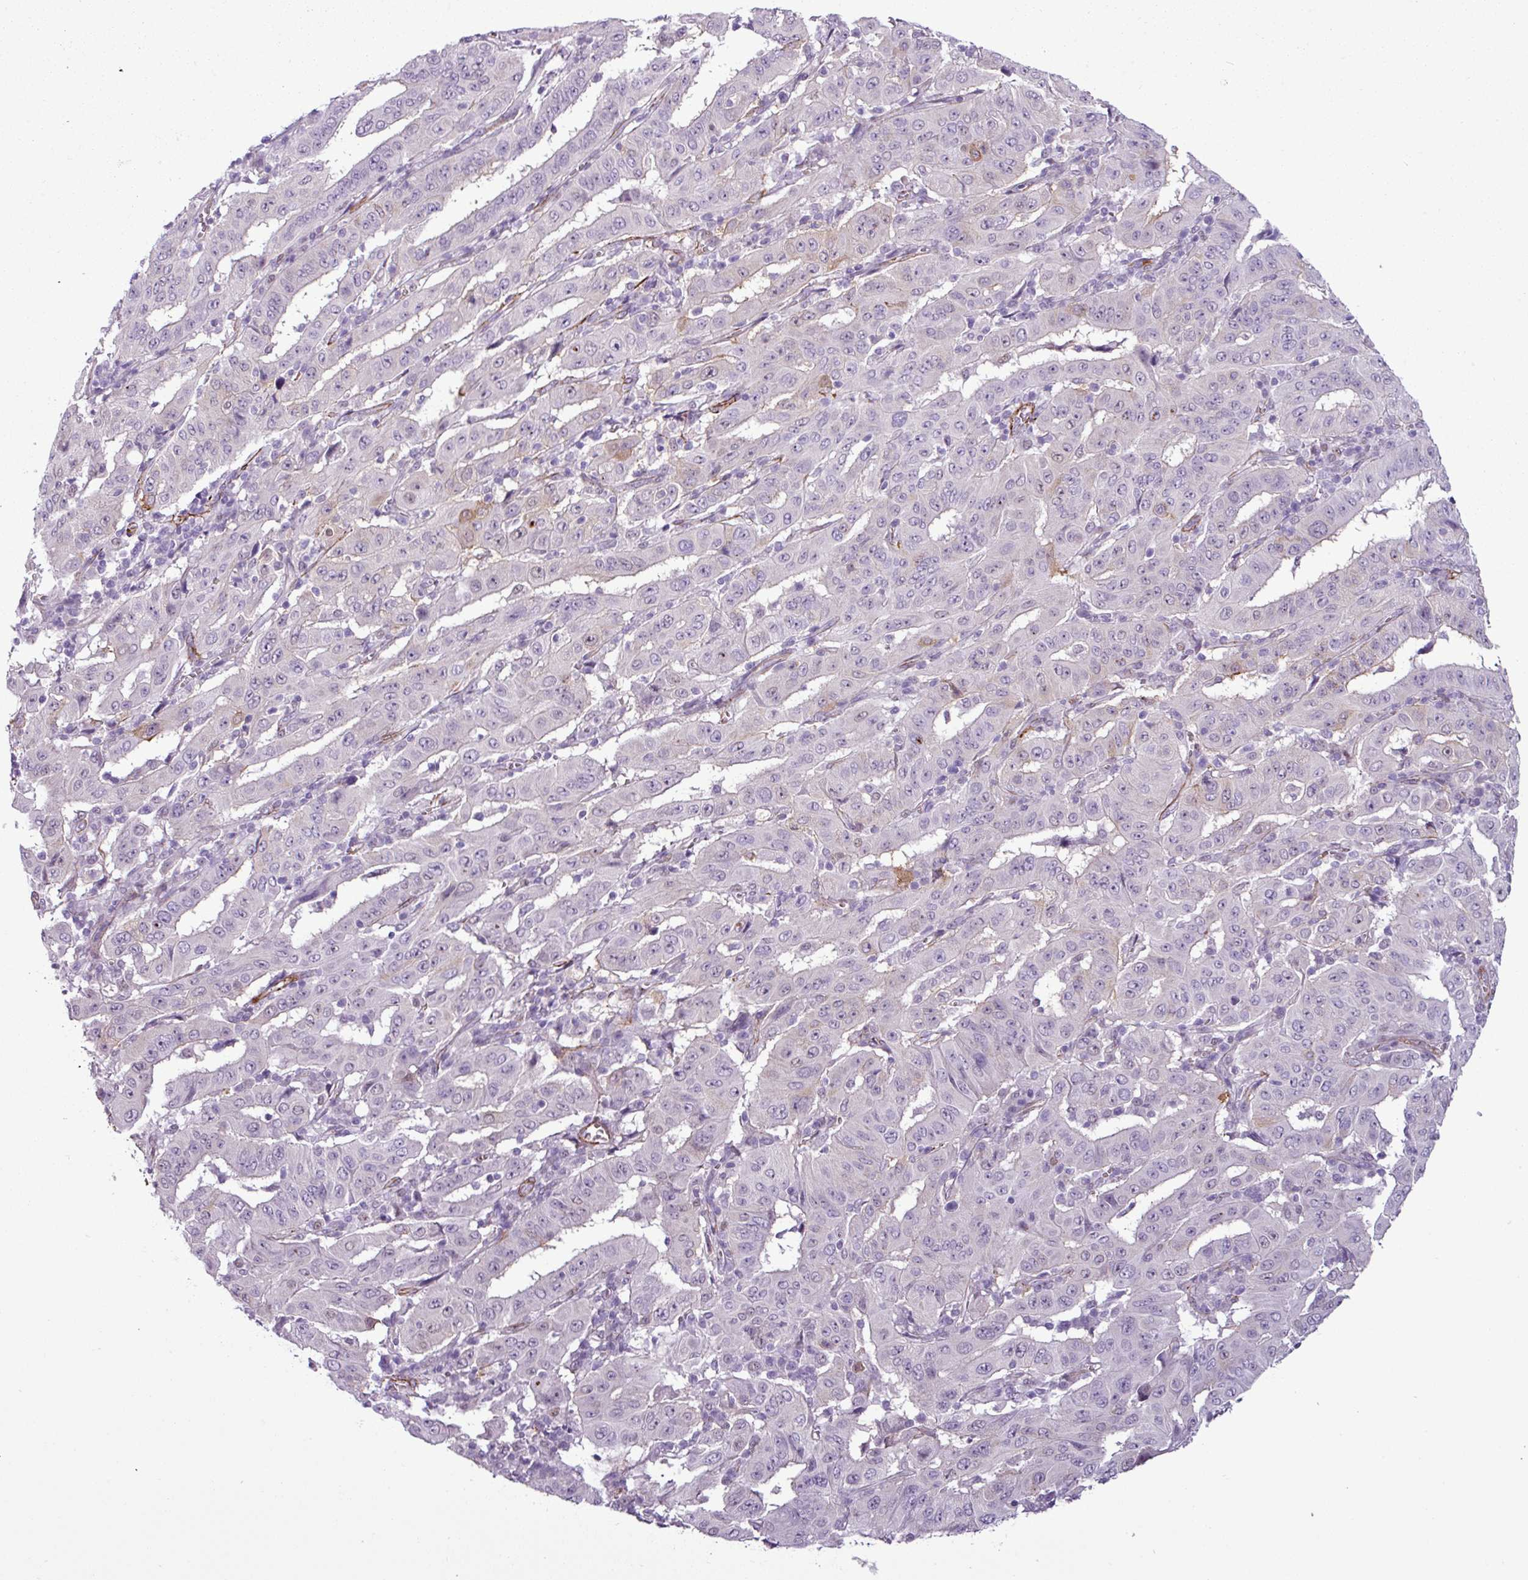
{"staining": {"intensity": "negative", "quantity": "none", "location": "none"}, "tissue": "pancreatic cancer", "cell_type": "Tumor cells", "image_type": "cancer", "snomed": [{"axis": "morphology", "description": "Adenocarcinoma, NOS"}, {"axis": "topography", "description": "Pancreas"}], "caption": "IHC micrograph of neoplastic tissue: human pancreatic cancer (adenocarcinoma) stained with DAB demonstrates no significant protein positivity in tumor cells.", "gene": "ATP10A", "patient": {"sex": "male", "age": 63}}